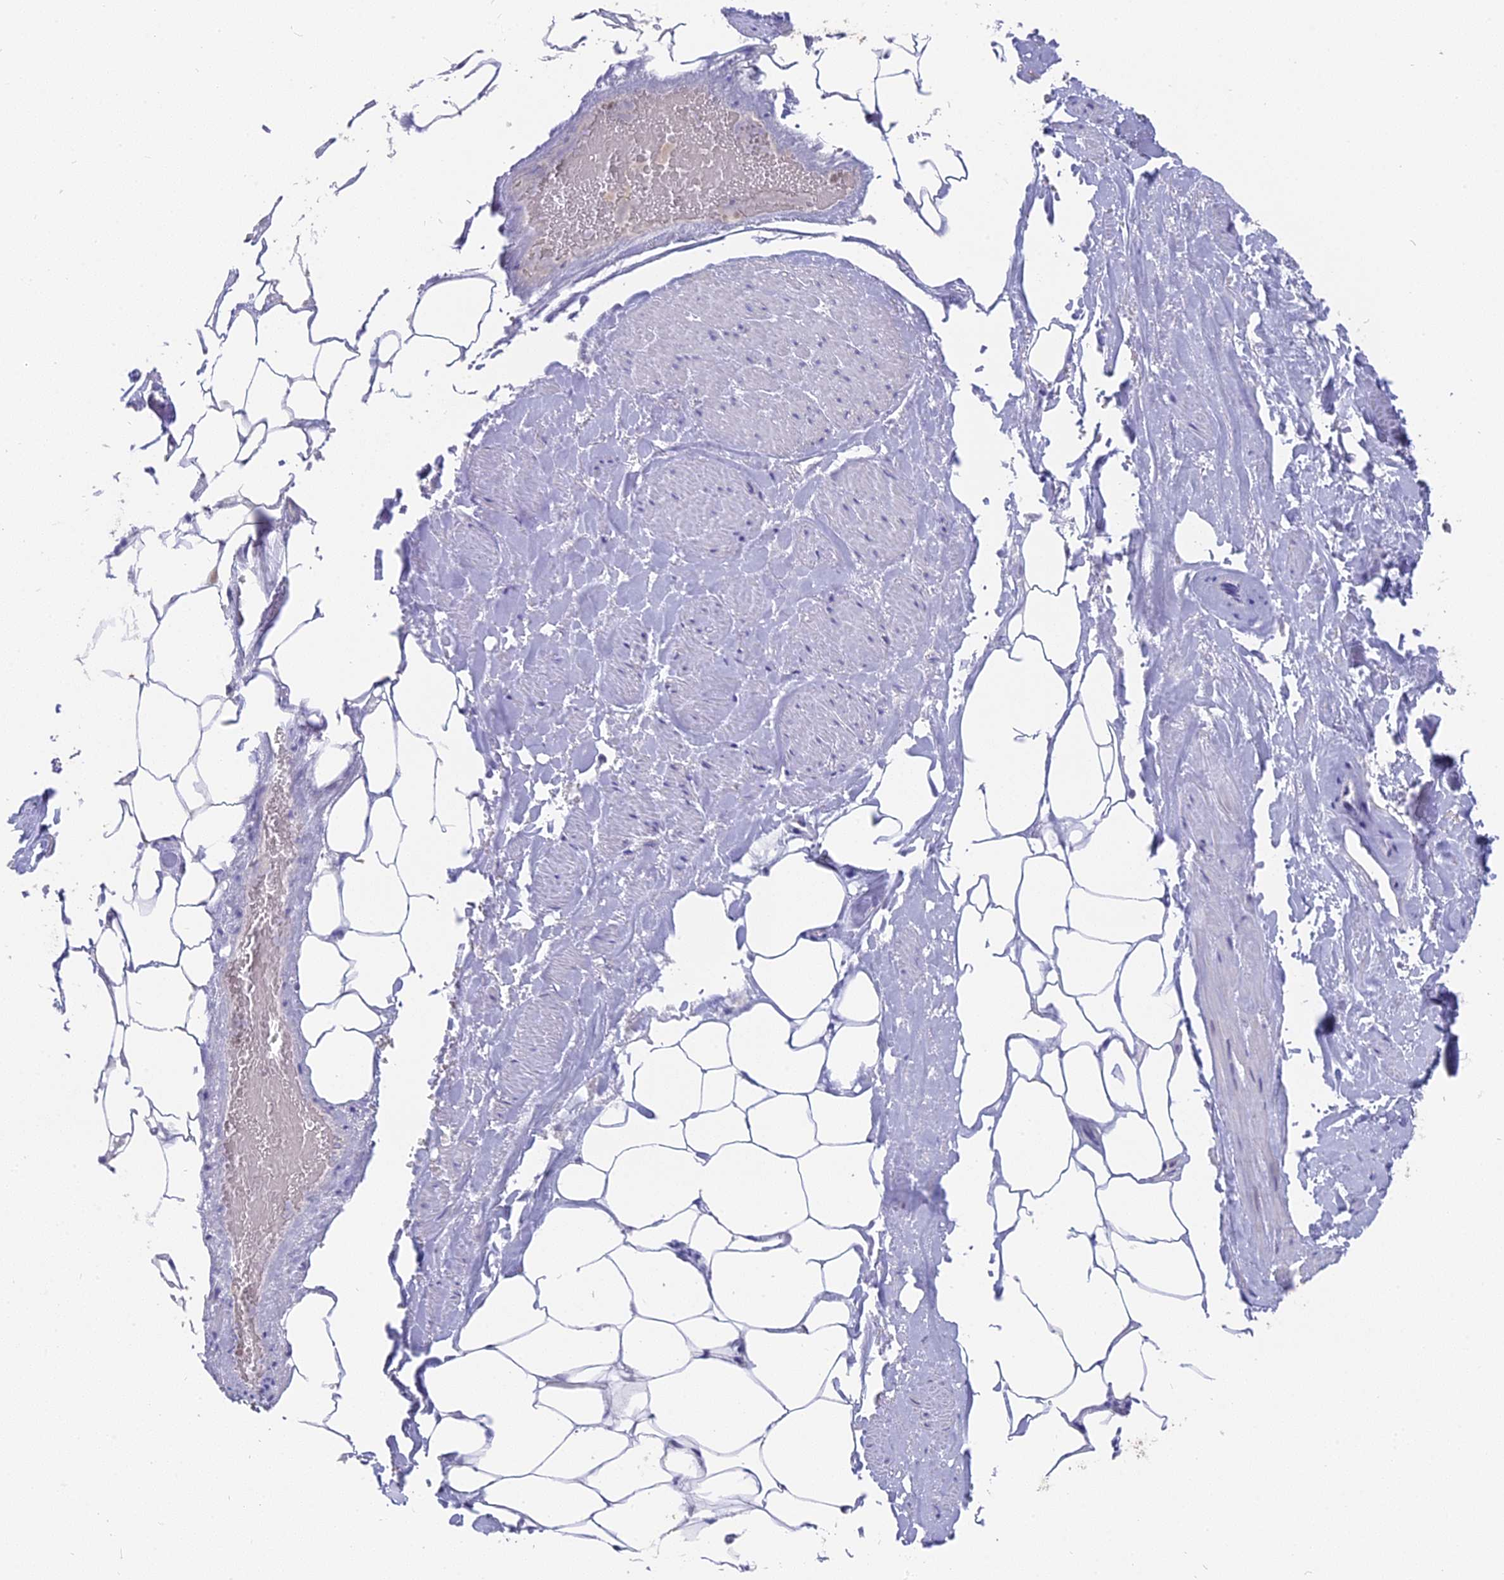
{"staining": {"intensity": "negative", "quantity": "none", "location": "none"}, "tissue": "adipose tissue", "cell_type": "Adipocytes", "image_type": "normal", "snomed": [{"axis": "morphology", "description": "Normal tissue, NOS"}, {"axis": "morphology", "description": "Adenocarcinoma, Low grade"}, {"axis": "topography", "description": "Prostate"}, {"axis": "topography", "description": "Peripheral nerve tissue"}], "caption": "Immunohistochemistry image of unremarkable adipose tissue: human adipose tissue stained with DAB displays no significant protein positivity in adipocytes. Brightfield microscopy of immunohistochemistry stained with DAB (3,3'-diaminobenzidine) (brown) and hematoxylin (blue), captured at high magnification.", "gene": "NR1H3", "patient": {"sex": "male", "age": 63}}